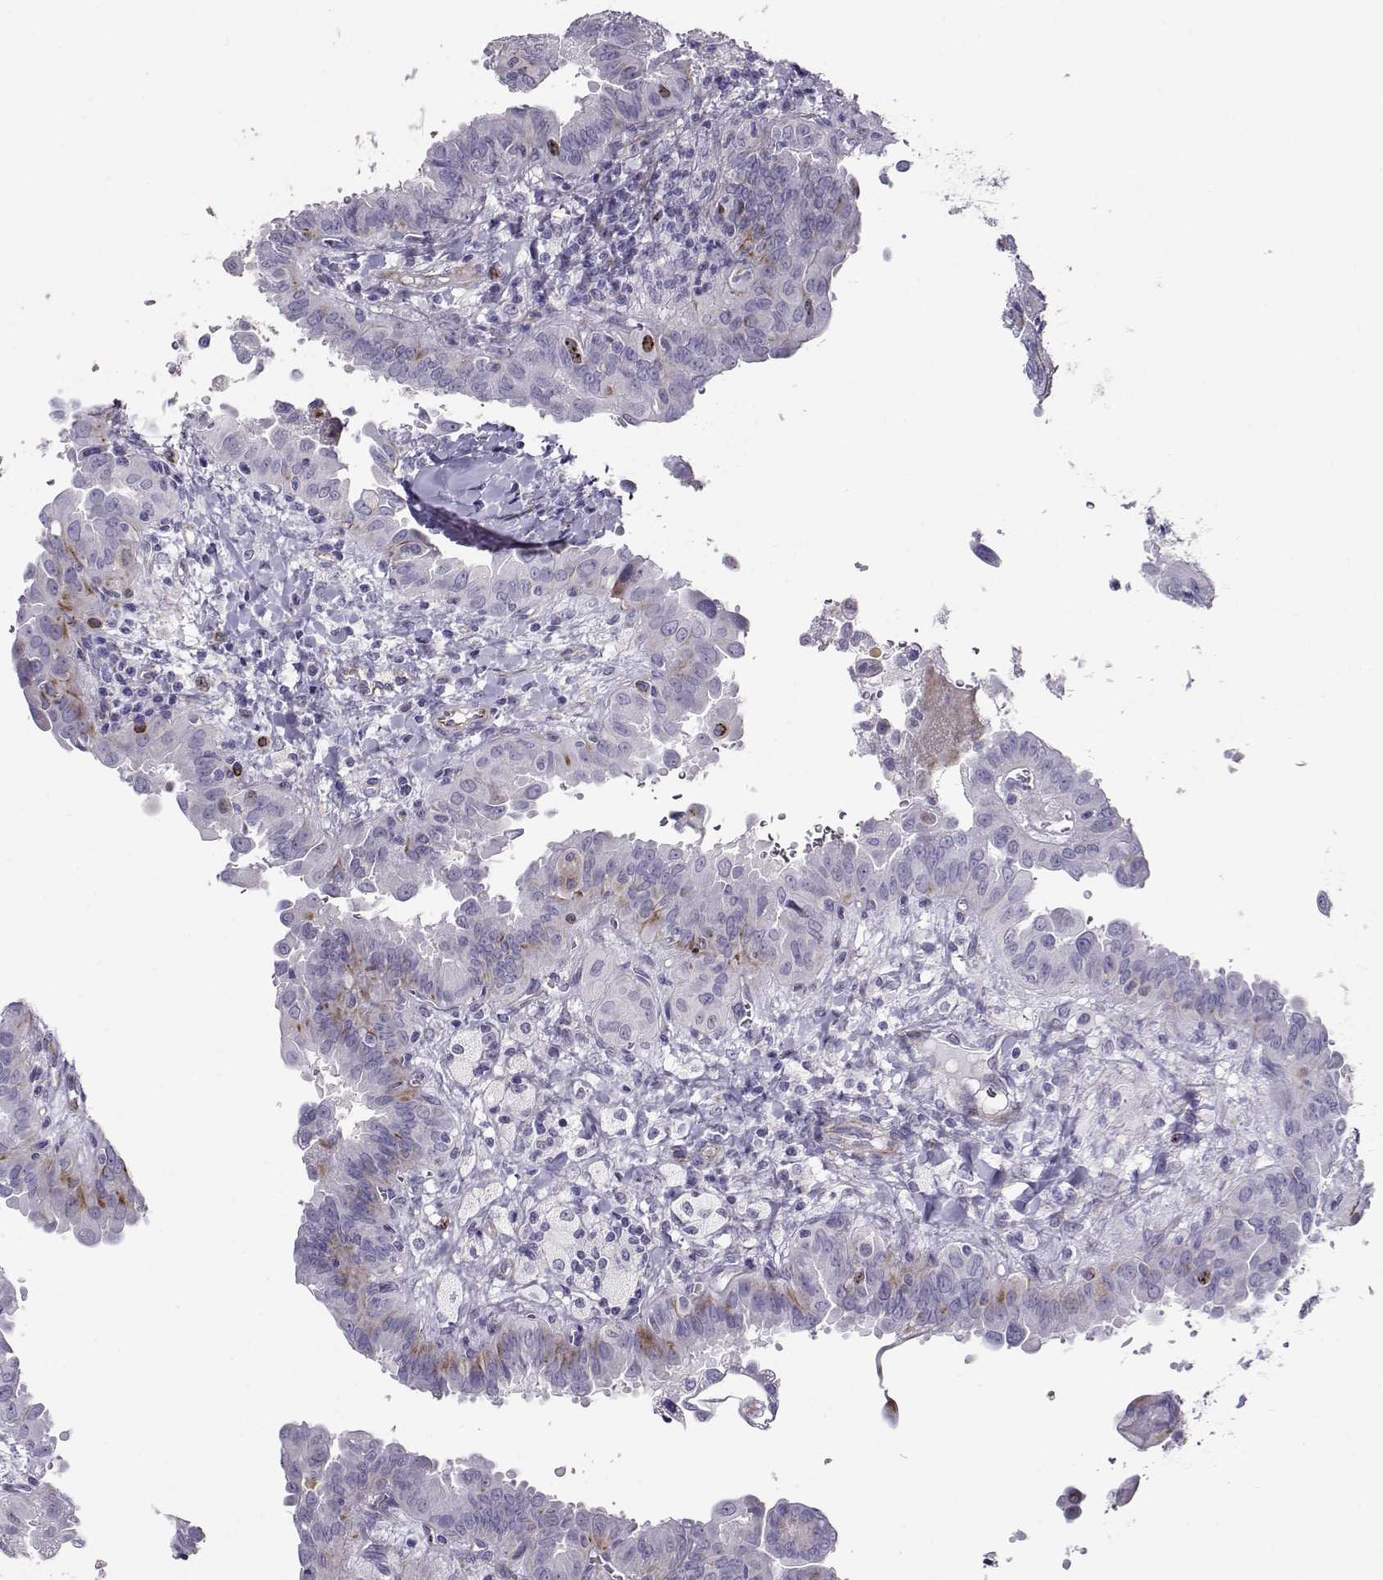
{"staining": {"intensity": "weak", "quantity": "<25%", "location": "cytoplasmic/membranous"}, "tissue": "thyroid cancer", "cell_type": "Tumor cells", "image_type": "cancer", "snomed": [{"axis": "morphology", "description": "Papillary adenocarcinoma, NOS"}, {"axis": "topography", "description": "Thyroid gland"}], "caption": "A high-resolution histopathology image shows immunohistochemistry (IHC) staining of thyroid cancer, which exhibits no significant positivity in tumor cells.", "gene": "NPW", "patient": {"sex": "female", "age": 37}}